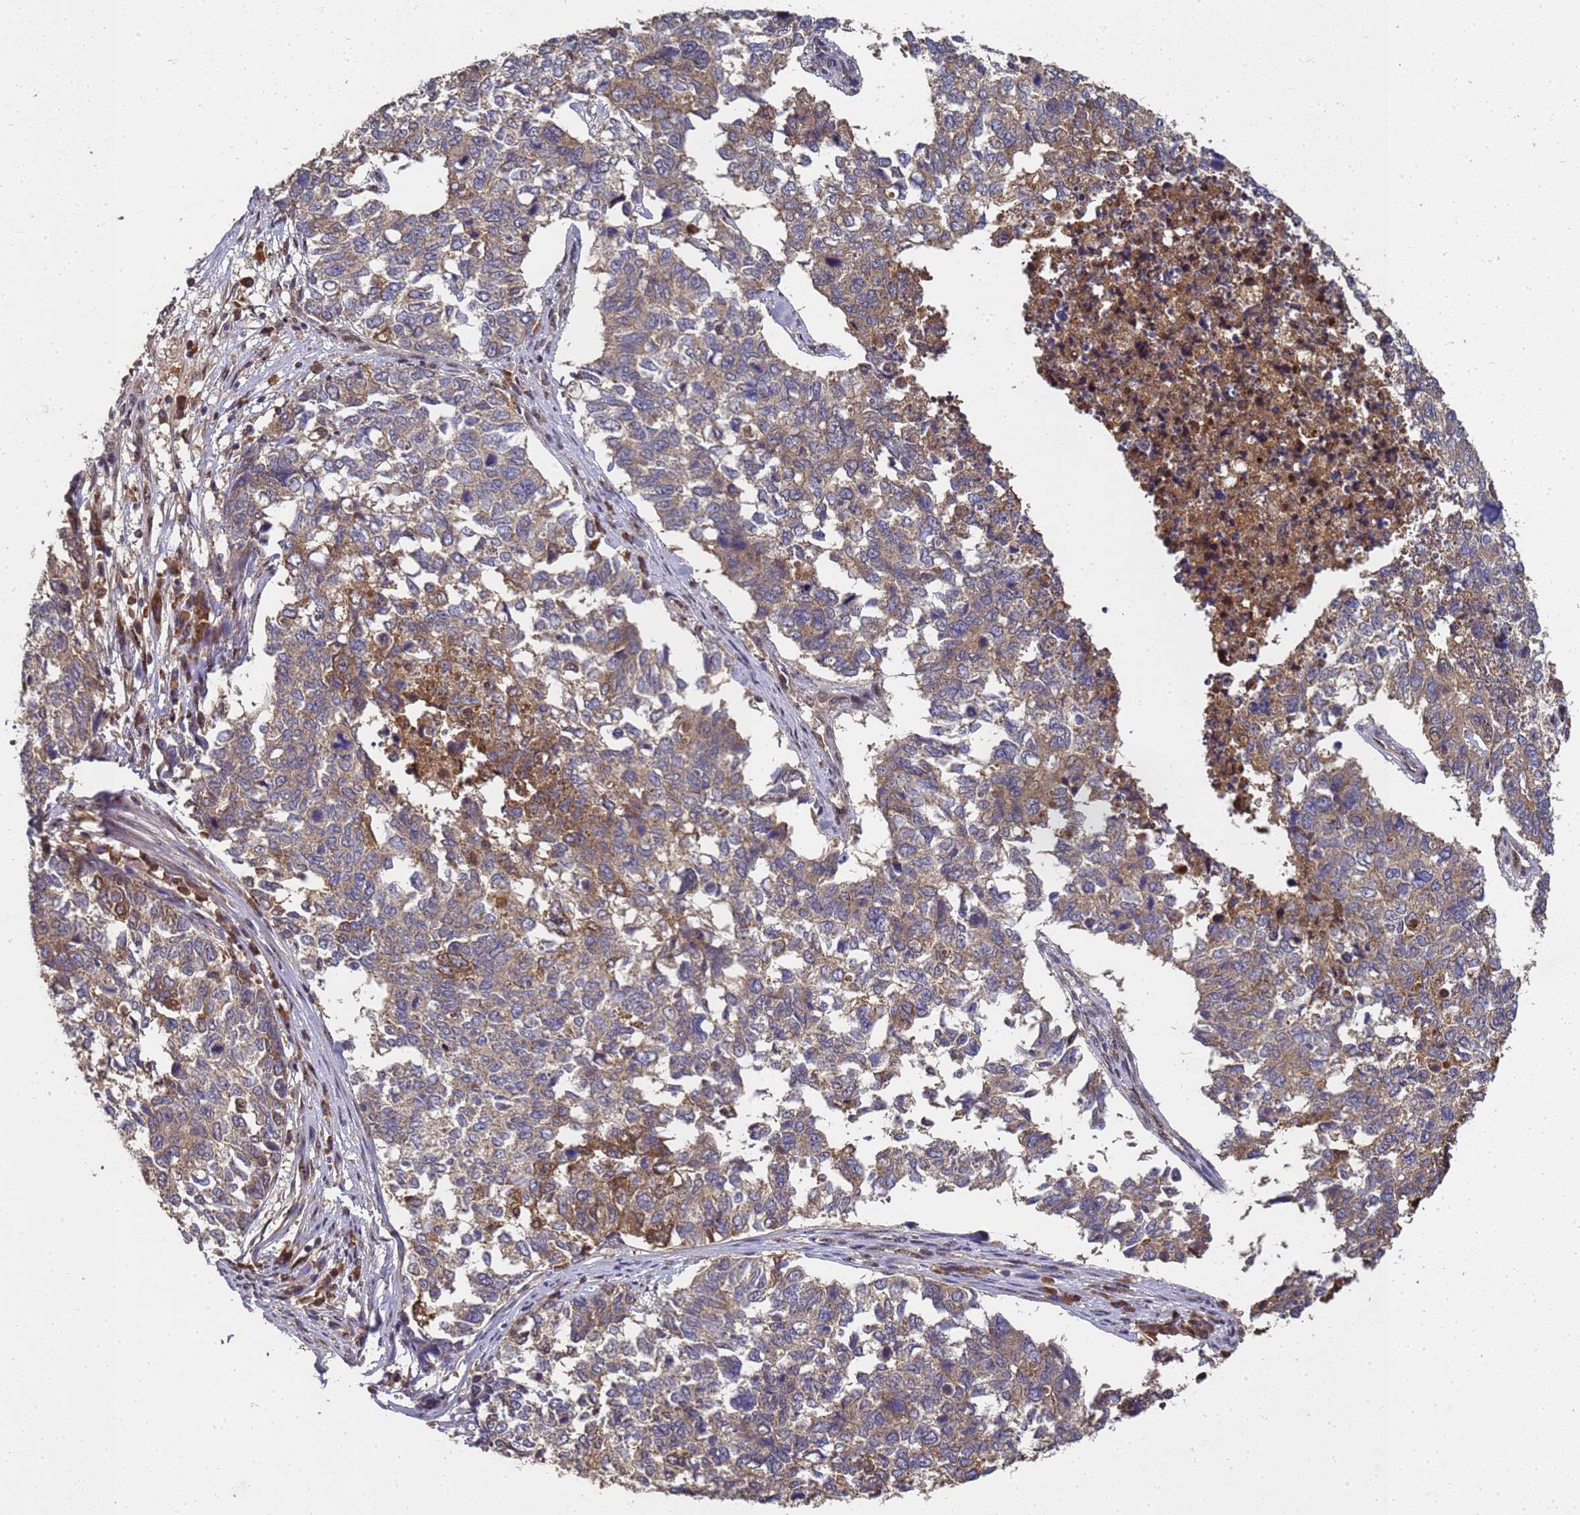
{"staining": {"intensity": "moderate", "quantity": "<25%", "location": "cytoplasmic/membranous"}, "tissue": "cervical cancer", "cell_type": "Tumor cells", "image_type": "cancer", "snomed": [{"axis": "morphology", "description": "Squamous cell carcinoma, NOS"}, {"axis": "topography", "description": "Cervix"}], "caption": "DAB (3,3'-diaminobenzidine) immunohistochemical staining of human cervical squamous cell carcinoma reveals moderate cytoplasmic/membranous protein positivity in approximately <25% of tumor cells.", "gene": "SECISBP2", "patient": {"sex": "female", "age": 63}}